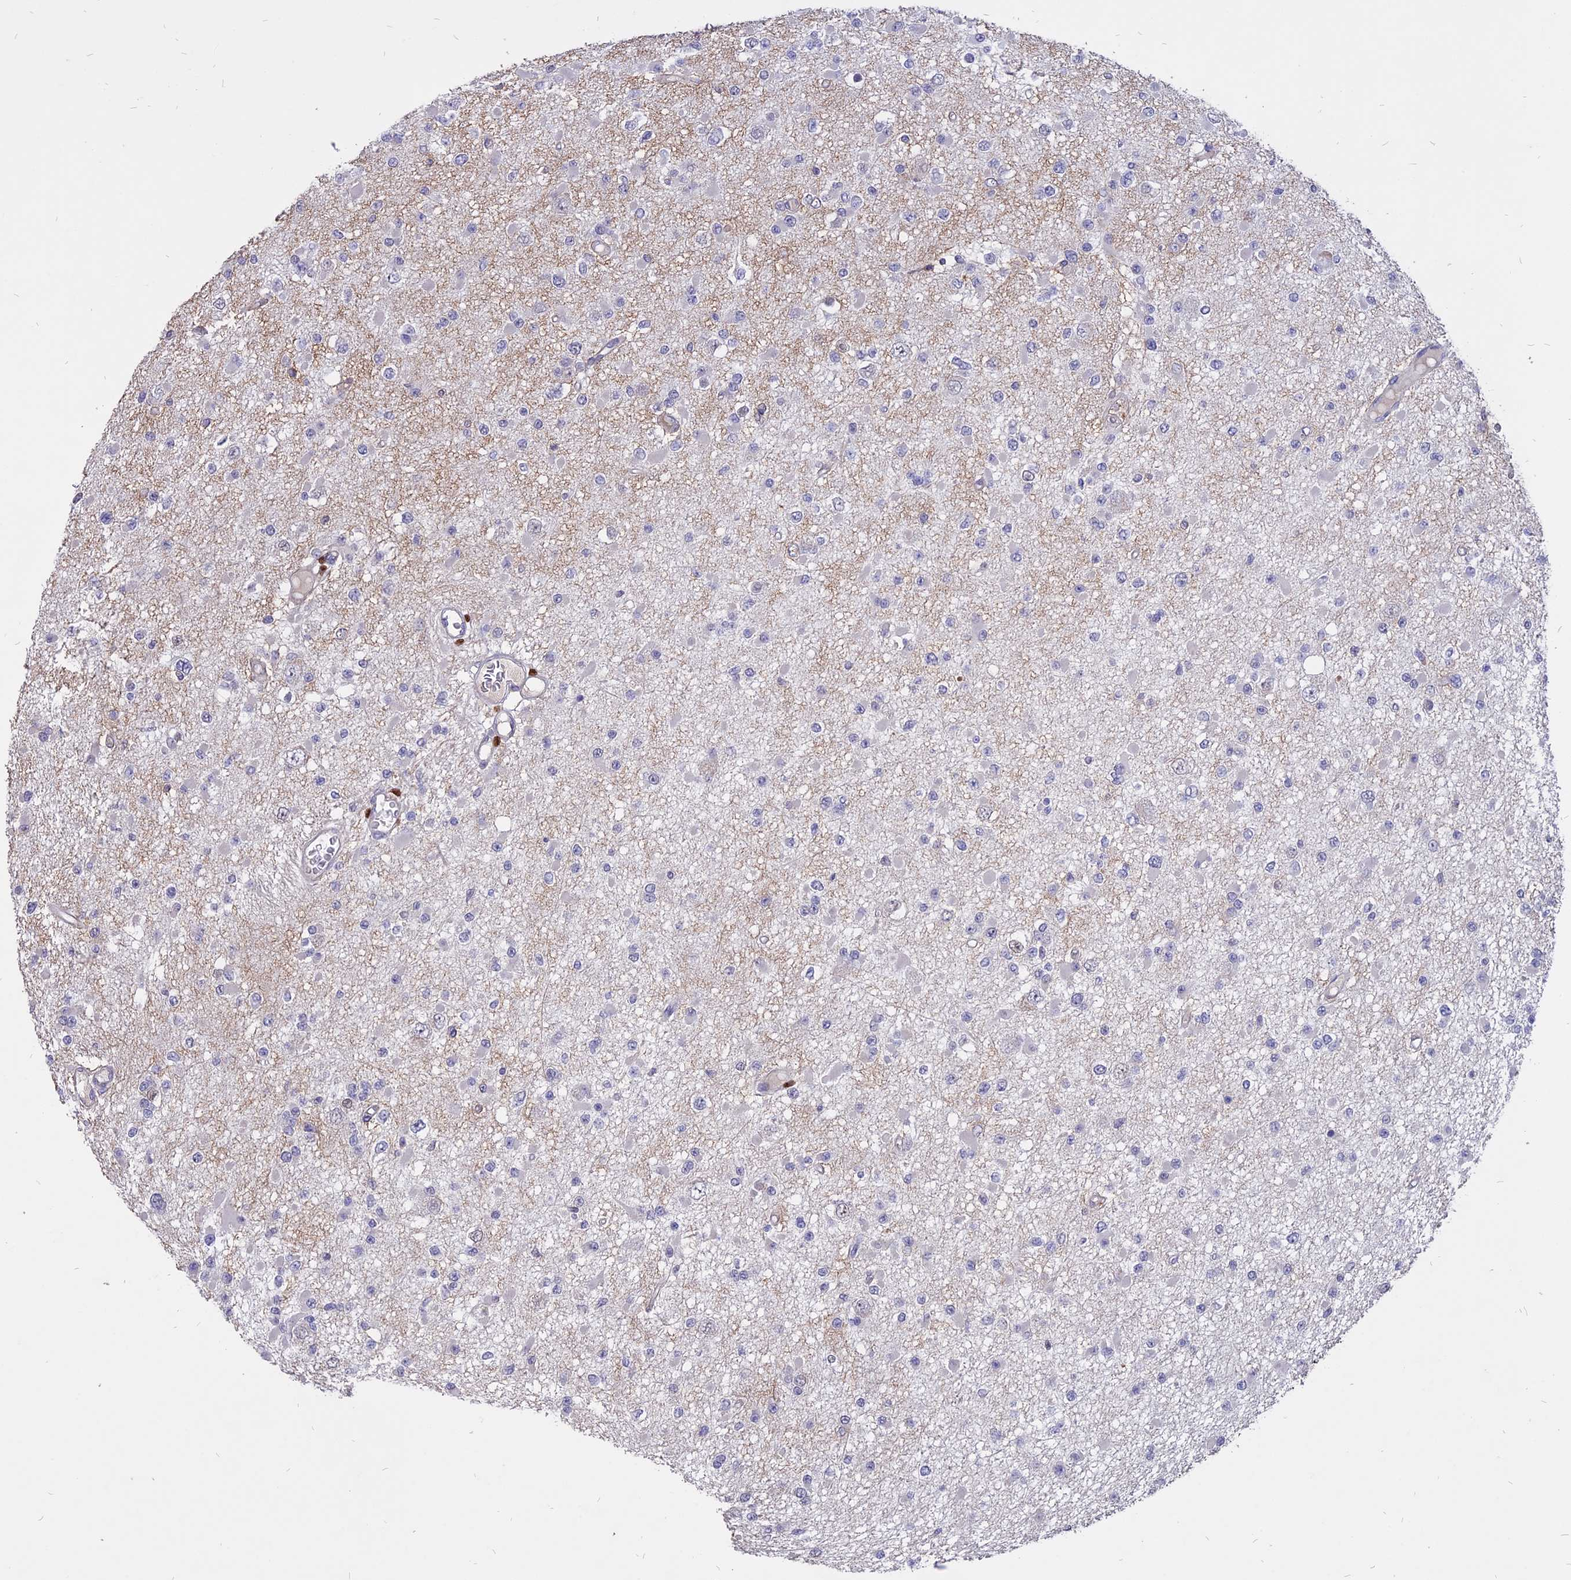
{"staining": {"intensity": "negative", "quantity": "none", "location": "none"}, "tissue": "glioma", "cell_type": "Tumor cells", "image_type": "cancer", "snomed": [{"axis": "morphology", "description": "Glioma, malignant, Low grade"}, {"axis": "topography", "description": "Brain"}], "caption": "Immunohistochemistry photomicrograph of neoplastic tissue: low-grade glioma (malignant) stained with DAB shows no significant protein expression in tumor cells.", "gene": "TMEM263", "patient": {"sex": "female", "age": 22}}